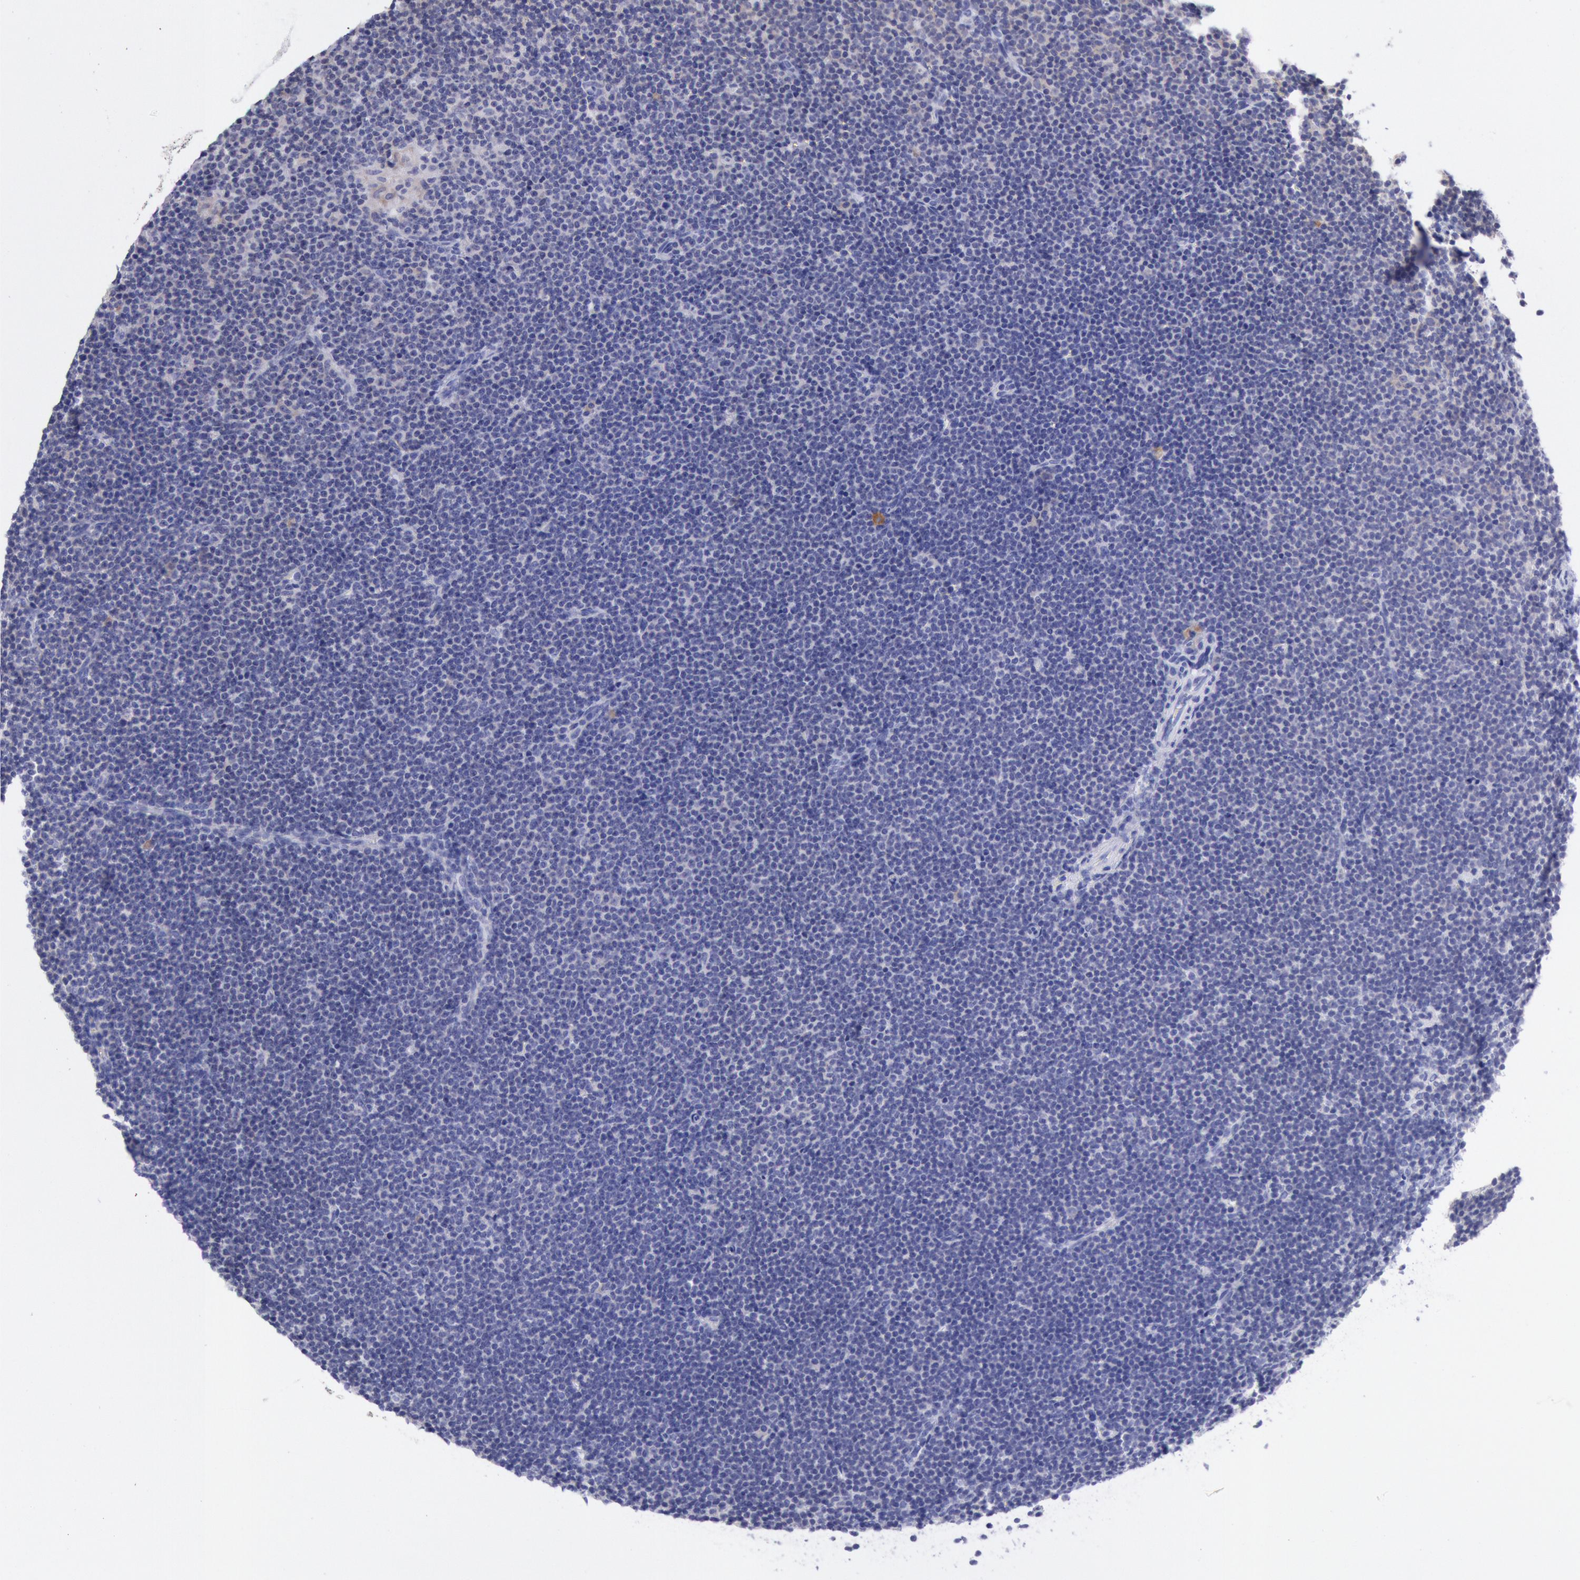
{"staining": {"intensity": "negative", "quantity": "none", "location": "none"}, "tissue": "lymphoma", "cell_type": "Tumor cells", "image_type": "cancer", "snomed": [{"axis": "morphology", "description": "Malignant lymphoma, non-Hodgkin's type, Low grade"}, {"axis": "topography", "description": "Lymph node"}], "caption": "The image exhibits no staining of tumor cells in malignant lymphoma, non-Hodgkin's type (low-grade). Nuclei are stained in blue.", "gene": "GAL3ST1", "patient": {"sex": "female", "age": 69}}